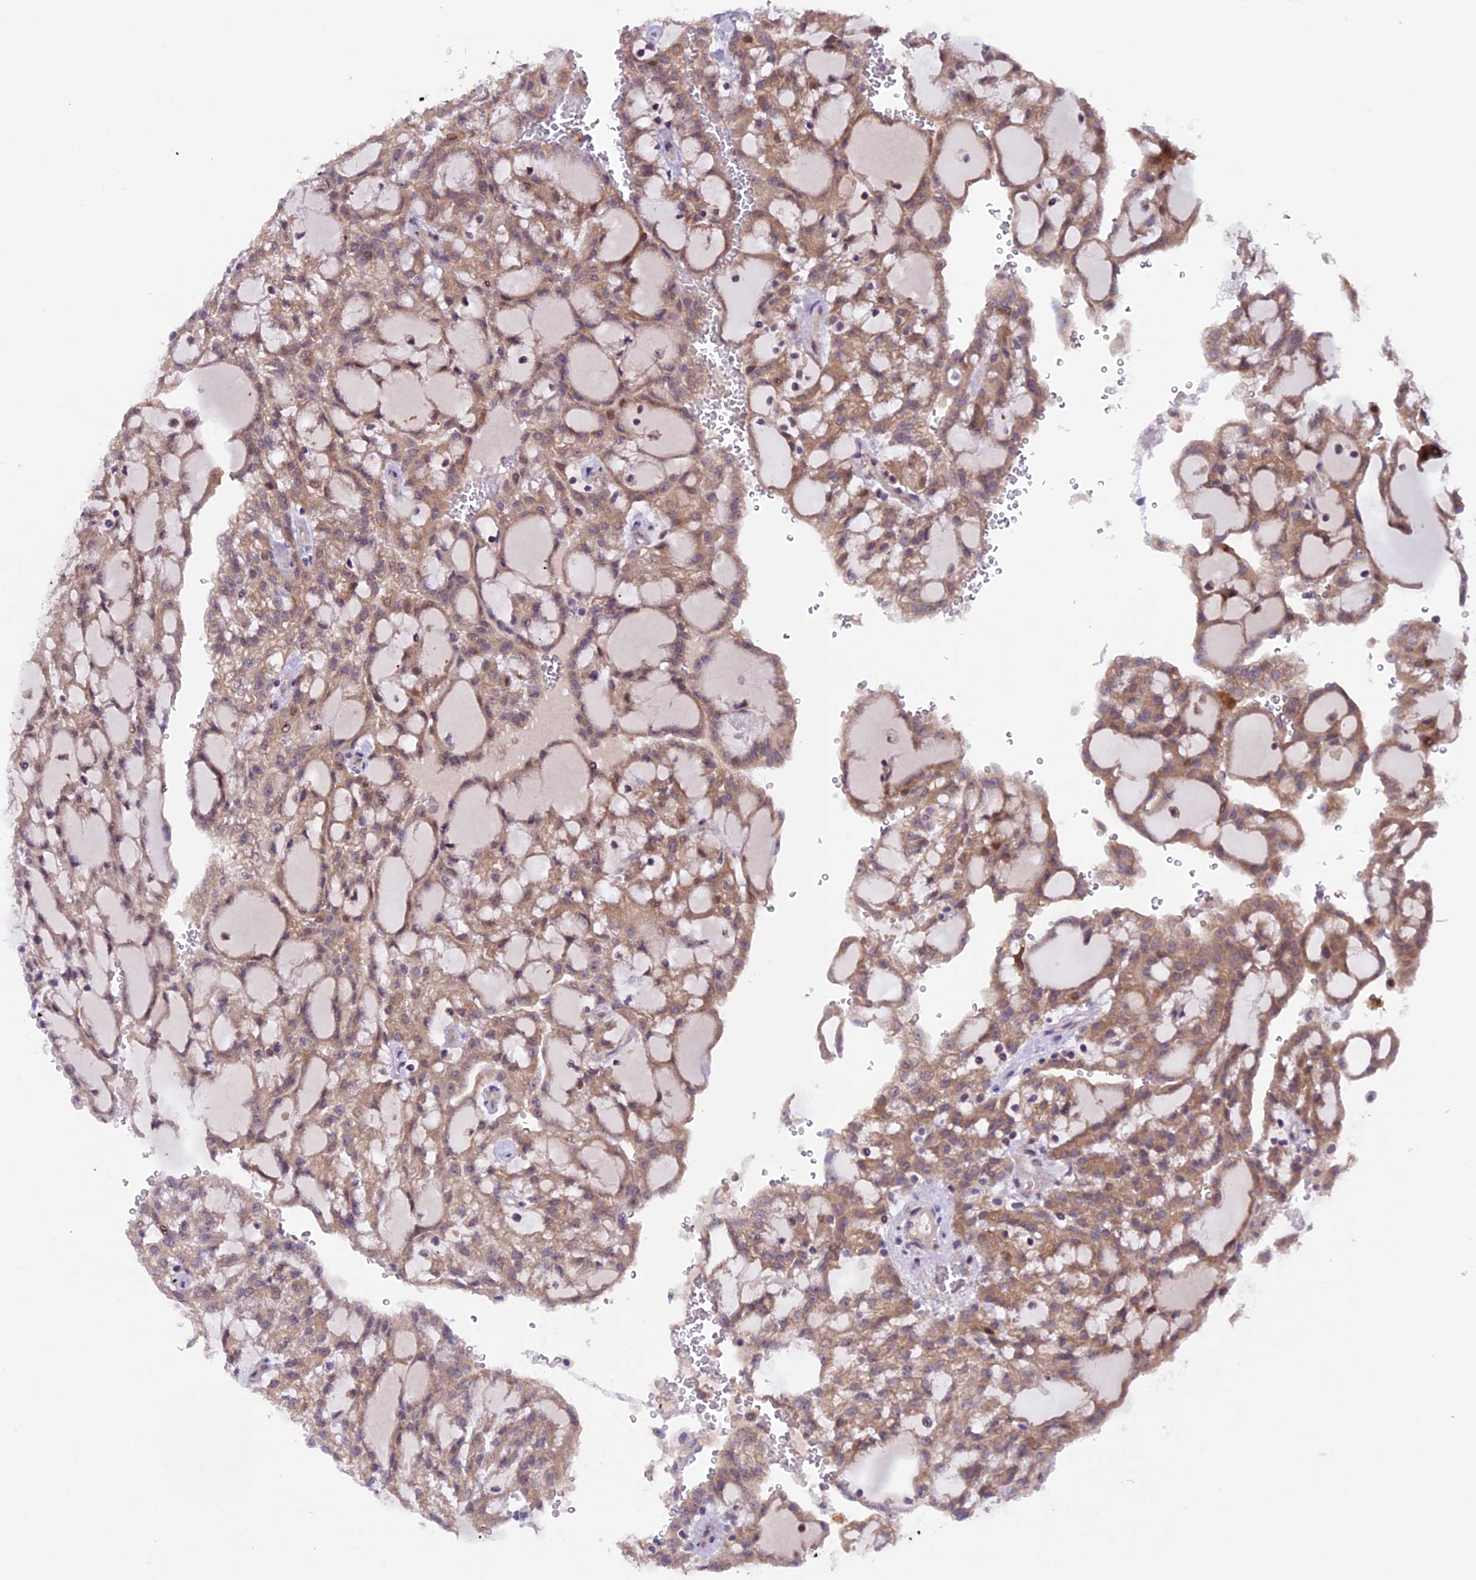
{"staining": {"intensity": "moderate", "quantity": ">75%", "location": "cytoplasmic/membranous"}, "tissue": "renal cancer", "cell_type": "Tumor cells", "image_type": "cancer", "snomed": [{"axis": "morphology", "description": "Adenocarcinoma, NOS"}, {"axis": "topography", "description": "Kidney"}], "caption": "Approximately >75% of tumor cells in human renal cancer display moderate cytoplasmic/membranous protein positivity as visualized by brown immunohistochemical staining.", "gene": "XKR7", "patient": {"sex": "male", "age": 63}}